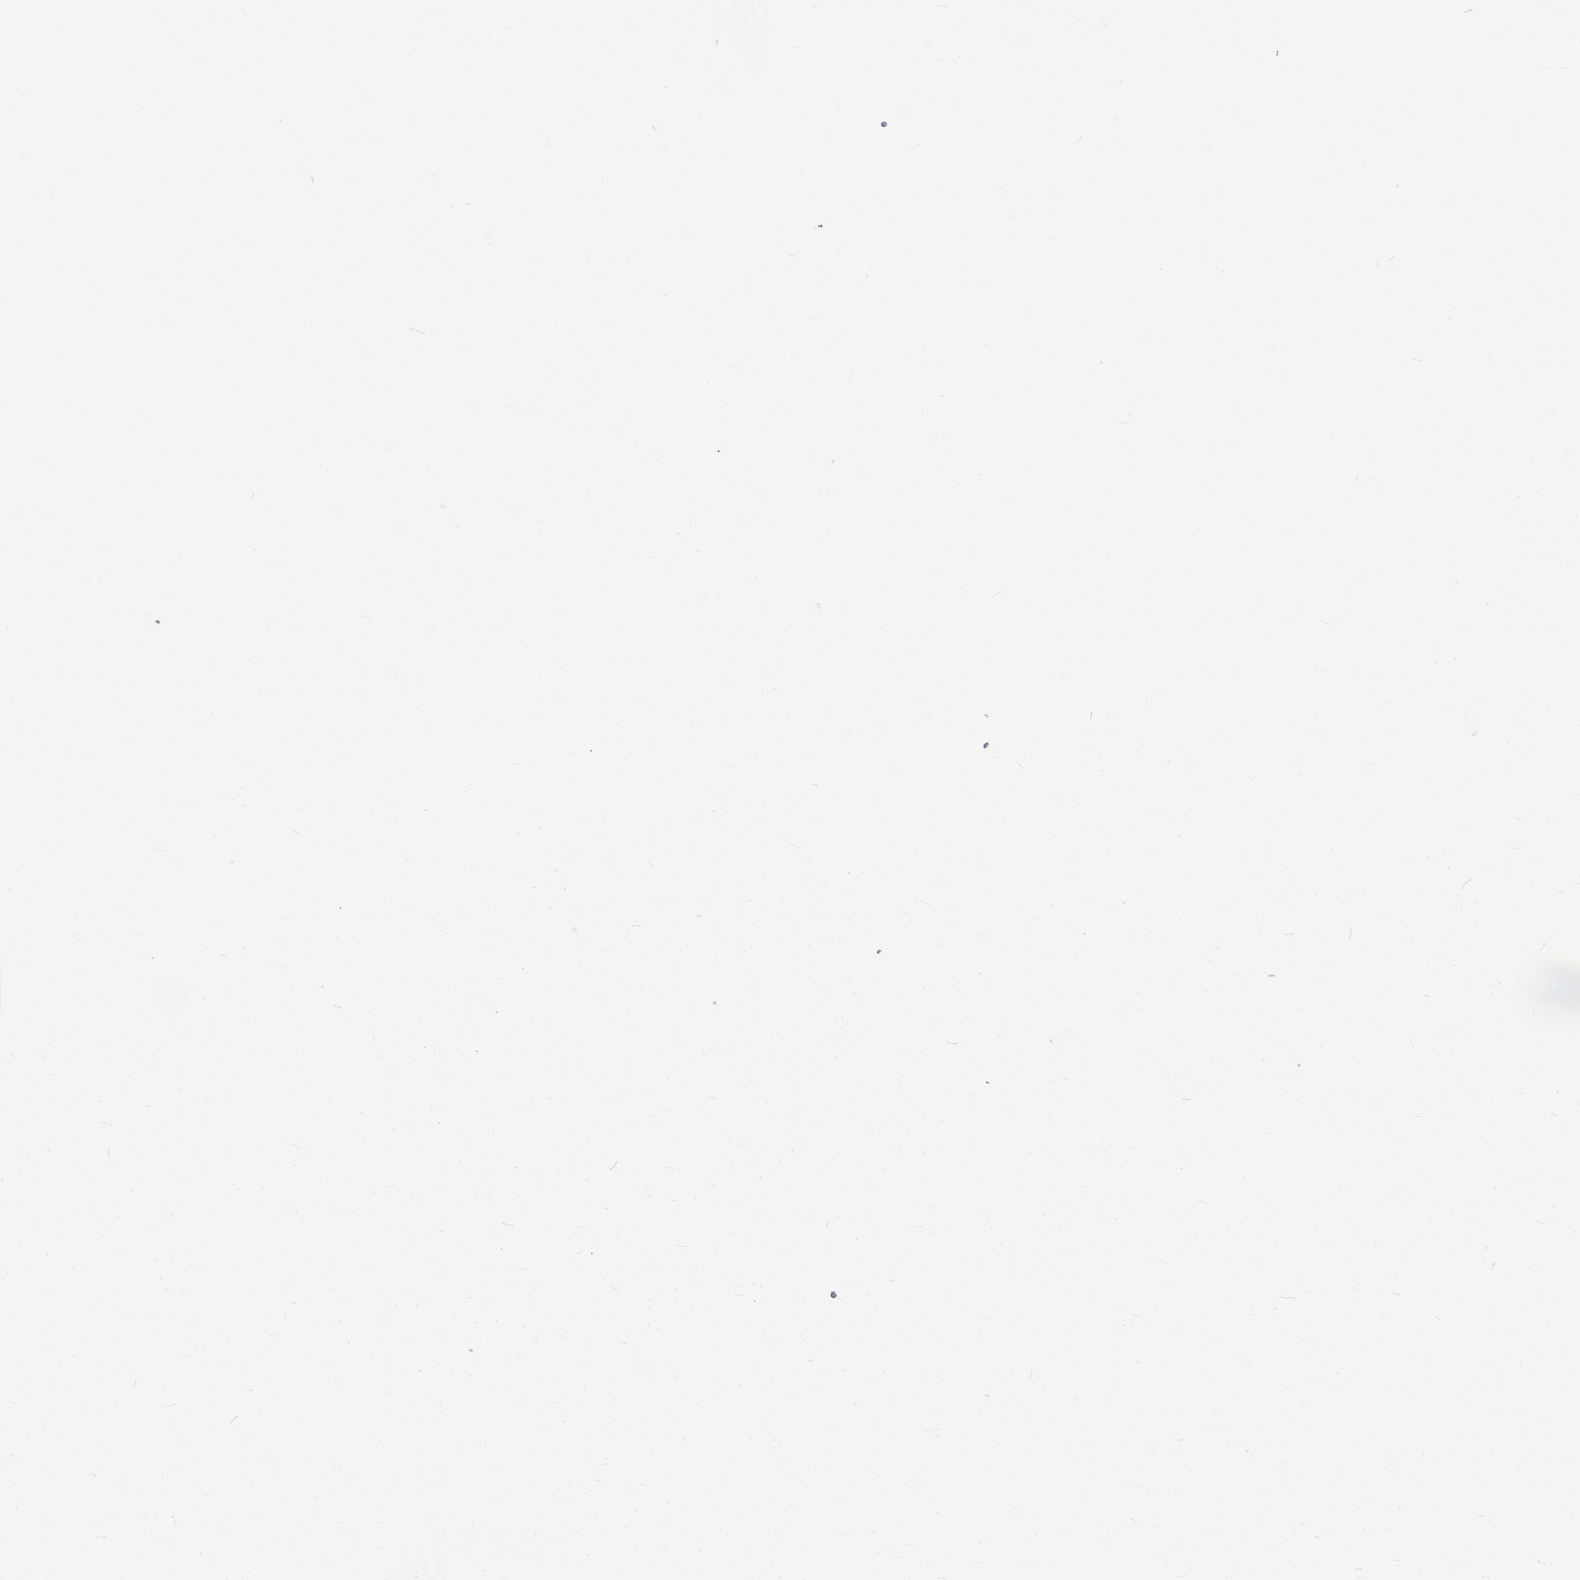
{"staining": {"intensity": "weak", "quantity": "25%-75%", "location": "cytoplasmic/membranous"}, "tissue": "epididymis", "cell_type": "Glandular cells", "image_type": "normal", "snomed": [{"axis": "morphology", "description": "Normal tissue, NOS"}, {"axis": "topography", "description": "Epididymis, spermatic cord, NOS"}, {"axis": "topography", "description": "Epididymis"}], "caption": "Human epididymis stained for a protein (brown) exhibits weak cytoplasmic/membranous positive staining in about 25%-75% of glandular cells.", "gene": "ODAD3", "patient": {"sex": "male", "age": 31}}